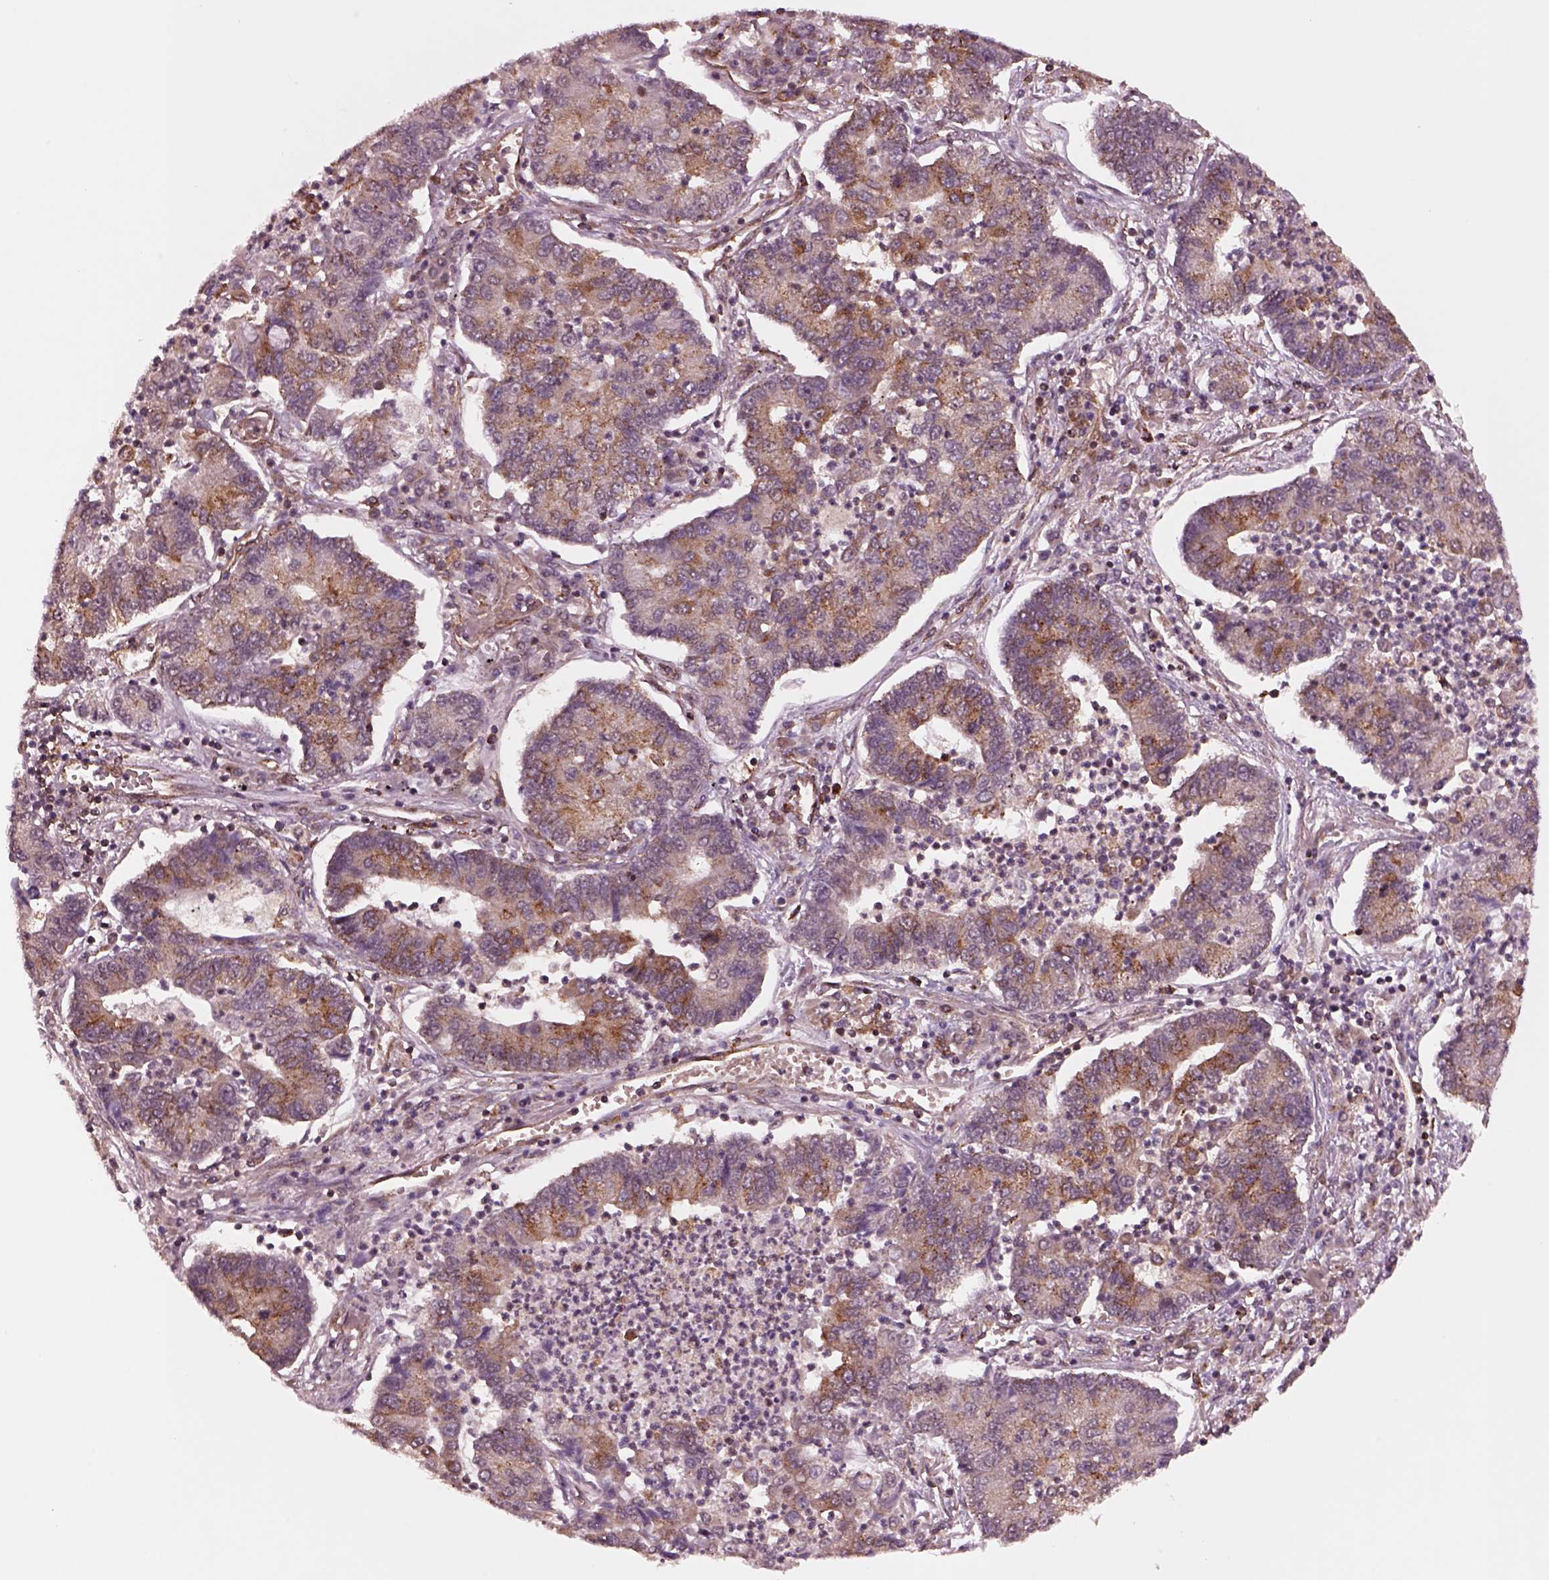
{"staining": {"intensity": "moderate", "quantity": "25%-75%", "location": "cytoplasmic/membranous"}, "tissue": "lung cancer", "cell_type": "Tumor cells", "image_type": "cancer", "snomed": [{"axis": "morphology", "description": "Adenocarcinoma, NOS"}, {"axis": "topography", "description": "Lung"}], "caption": "Protein analysis of adenocarcinoma (lung) tissue reveals moderate cytoplasmic/membranous positivity in about 25%-75% of tumor cells.", "gene": "WASHC2A", "patient": {"sex": "female", "age": 57}}